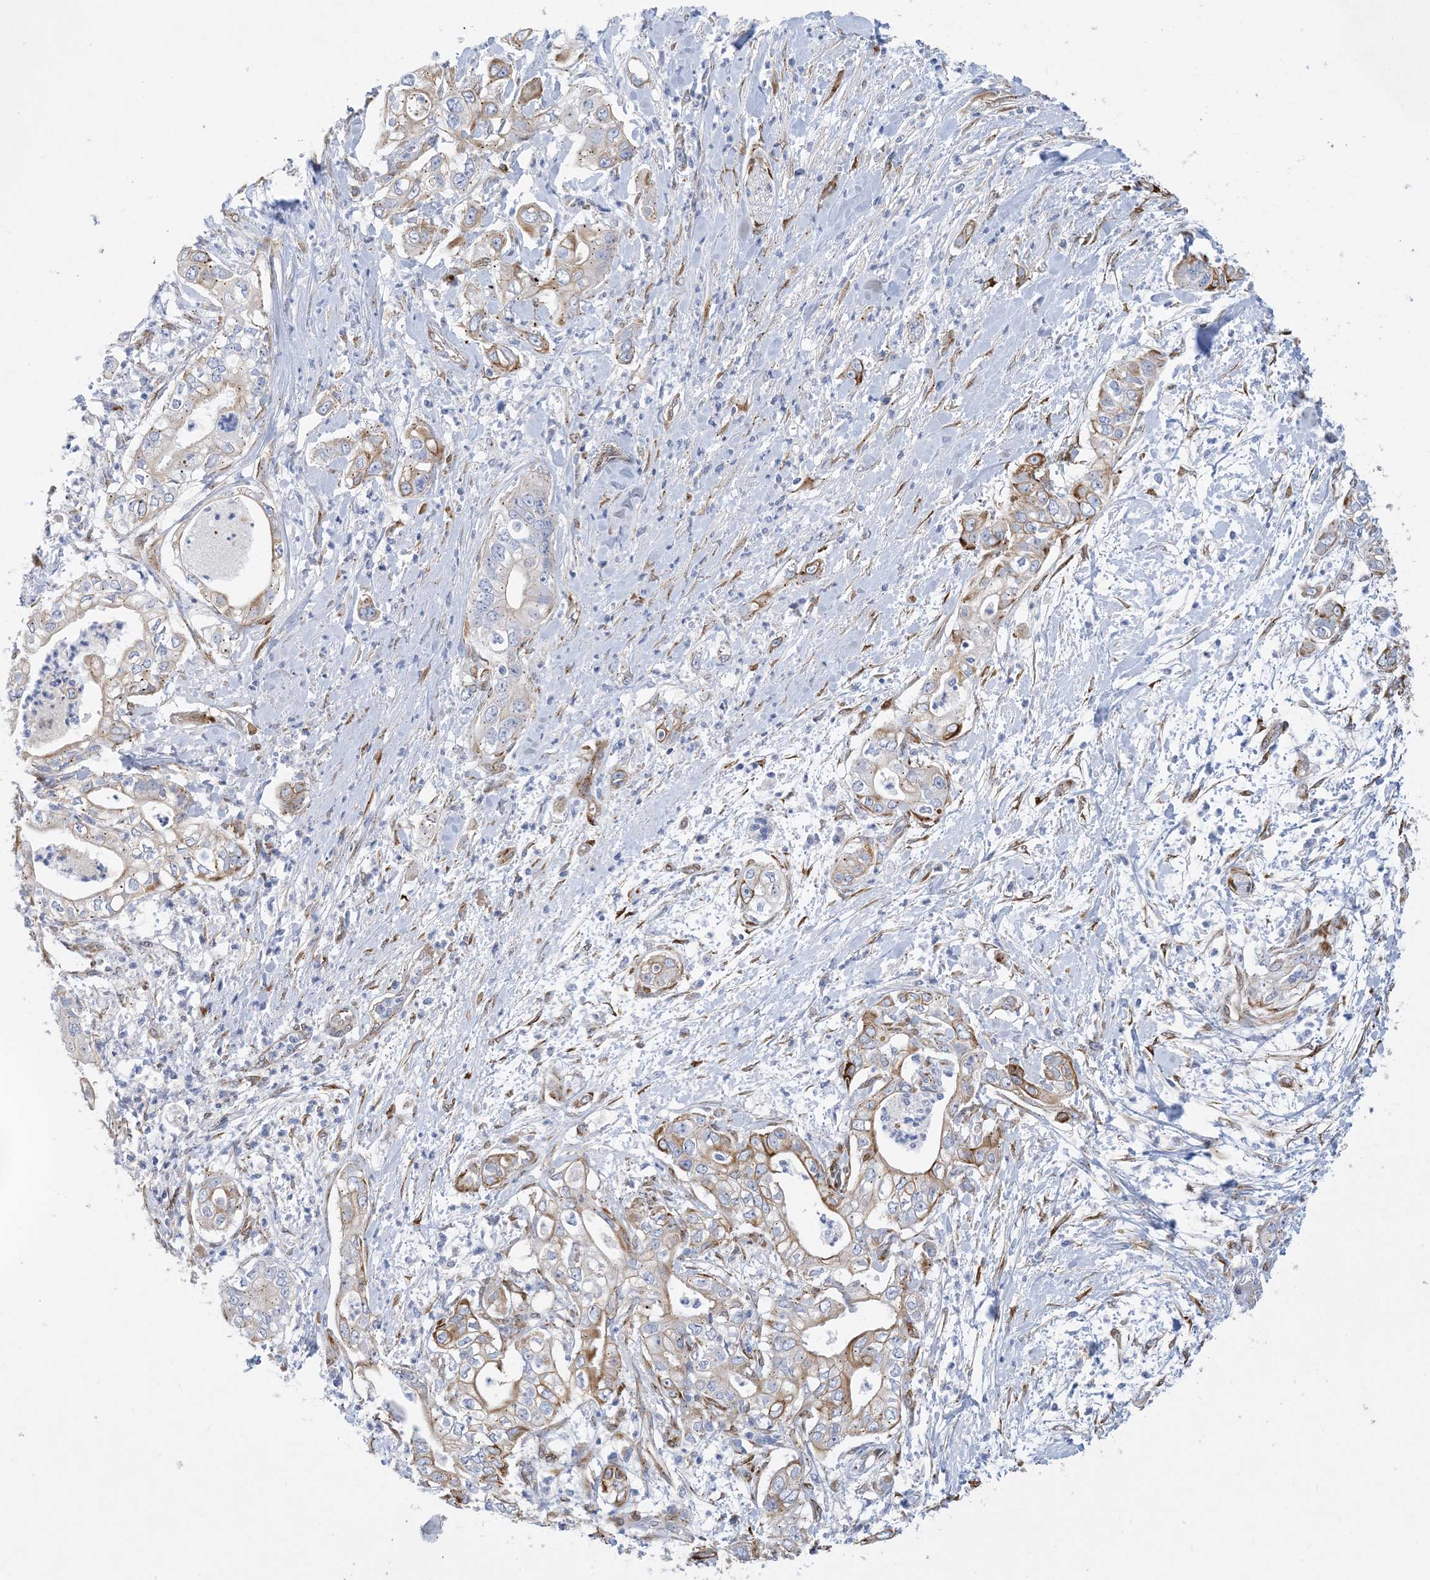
{"staining": {"intensity": "moderate", "quantity": "<25%", "location": "cytoplasmic/membranous"}, "tissue": "pancreatic cancer", "cell_type": "Tumor cells", "image_type": "cancer", "snomed": [{"axis": "morphology", "description": "Adenocarcinoma, NOS"}, {"axis": "topography", "description": "Pancreas"}], "caption": "Moderate cytoplasmic/membranous positivity is seen in about <25% of tumor cells in pancreatic cancer.", "gene": "RBMS3", "patient": {"sex": "female", "age": 78}}